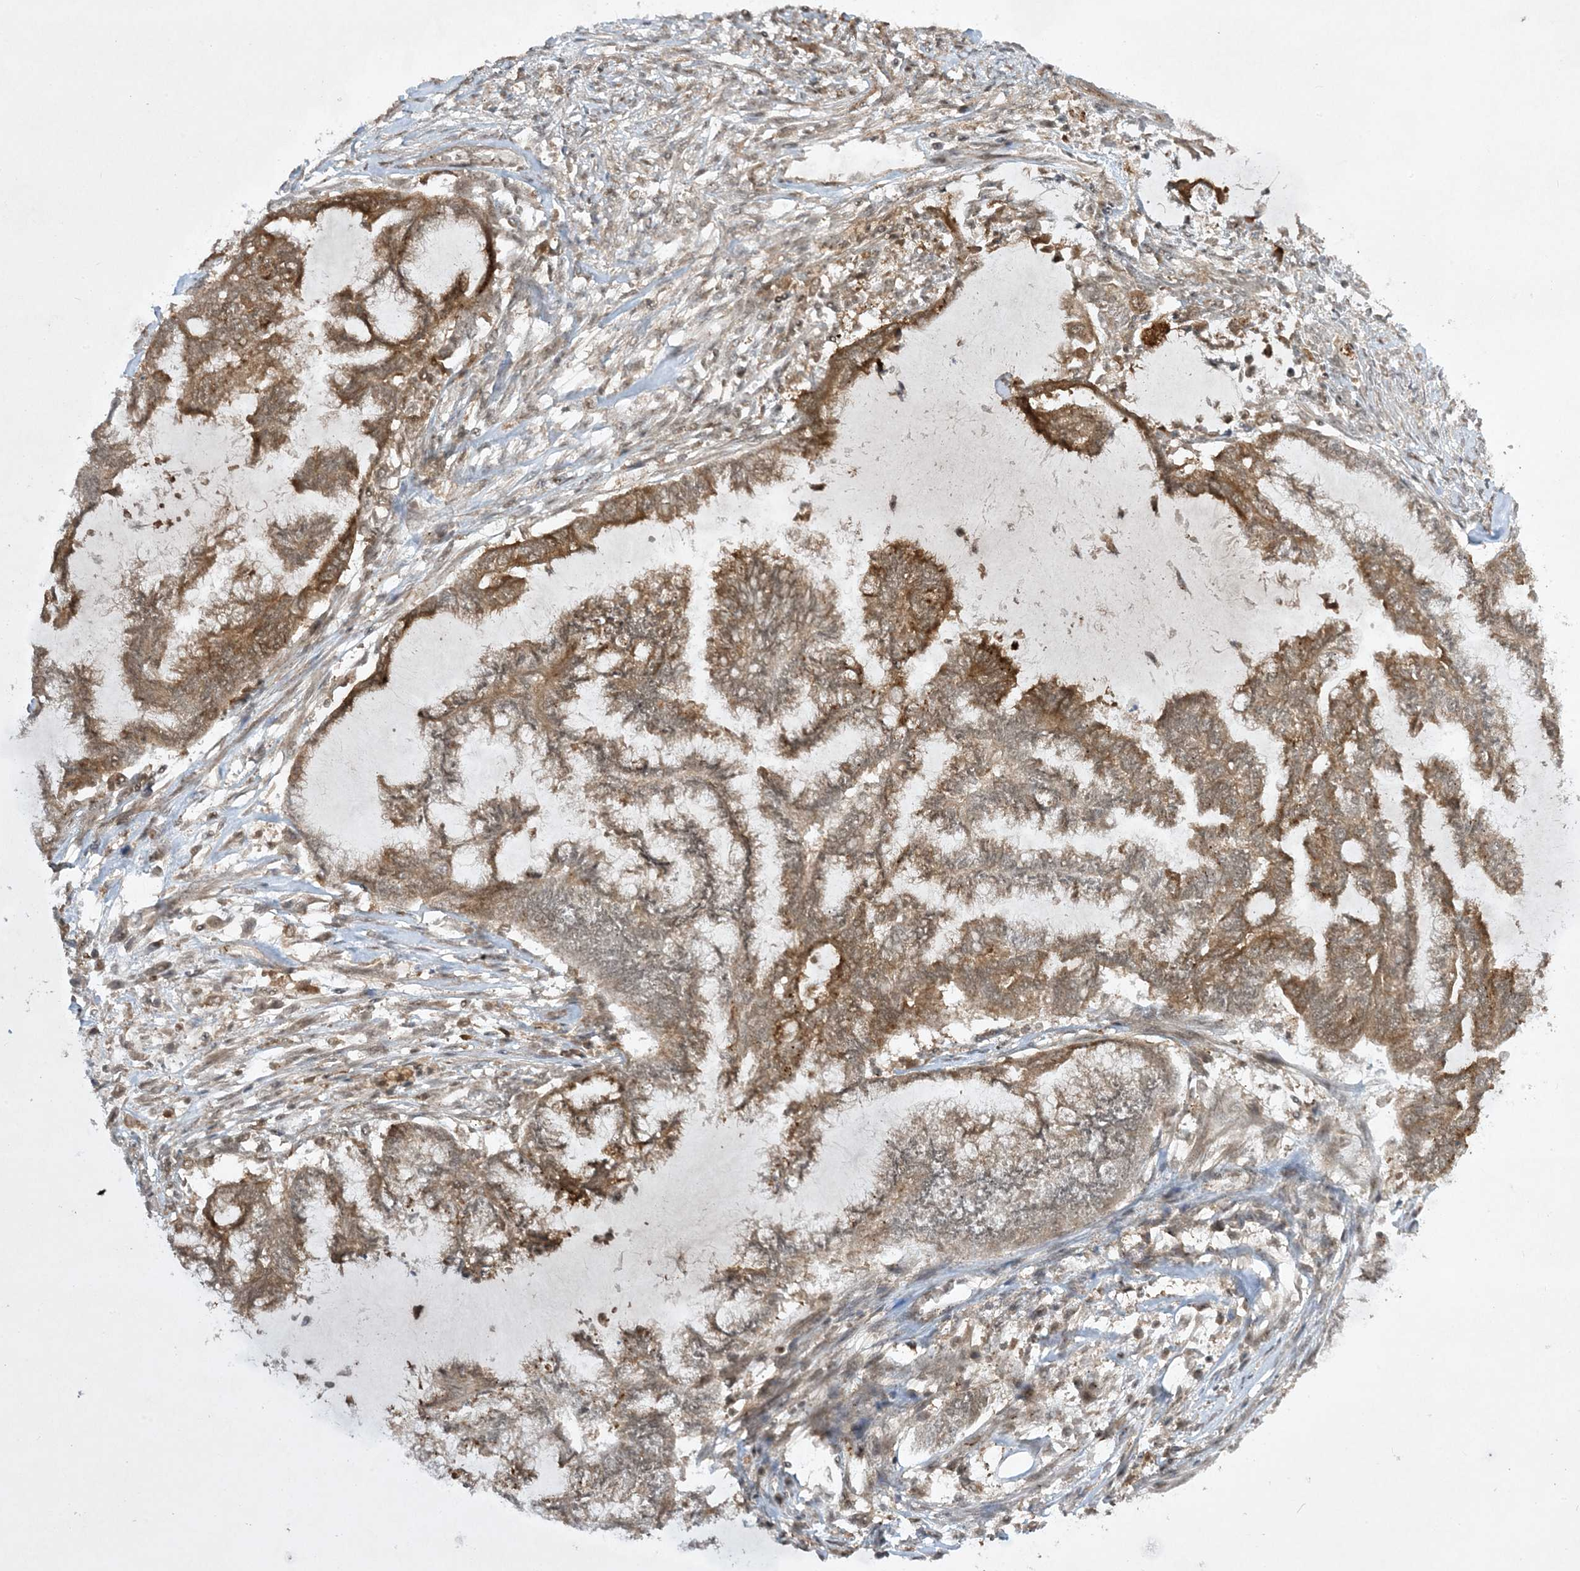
{"staining": {"intensity": "moderate", "quantity": ">75%", "location": "cytoplasmic/membranous,nuclear"}, "tissue": "endometrial cancer", "cell_type": "Tumor cells", "image_type": "cancer", "snomed": [{"axis": "morphology", "description": "Adenocarcinoma, NOS"}, {"axis": "topography", "description": "Endometrium"}], "caption": "Endometrial cancer was stained to show a protein in brown. There is medium levels of moderate cytoplasmic/membranous and nuclear staining in approximately >75% of tumor cells.", "gene": "CERT1", "patient": {"sex": "female", "age": 86}}